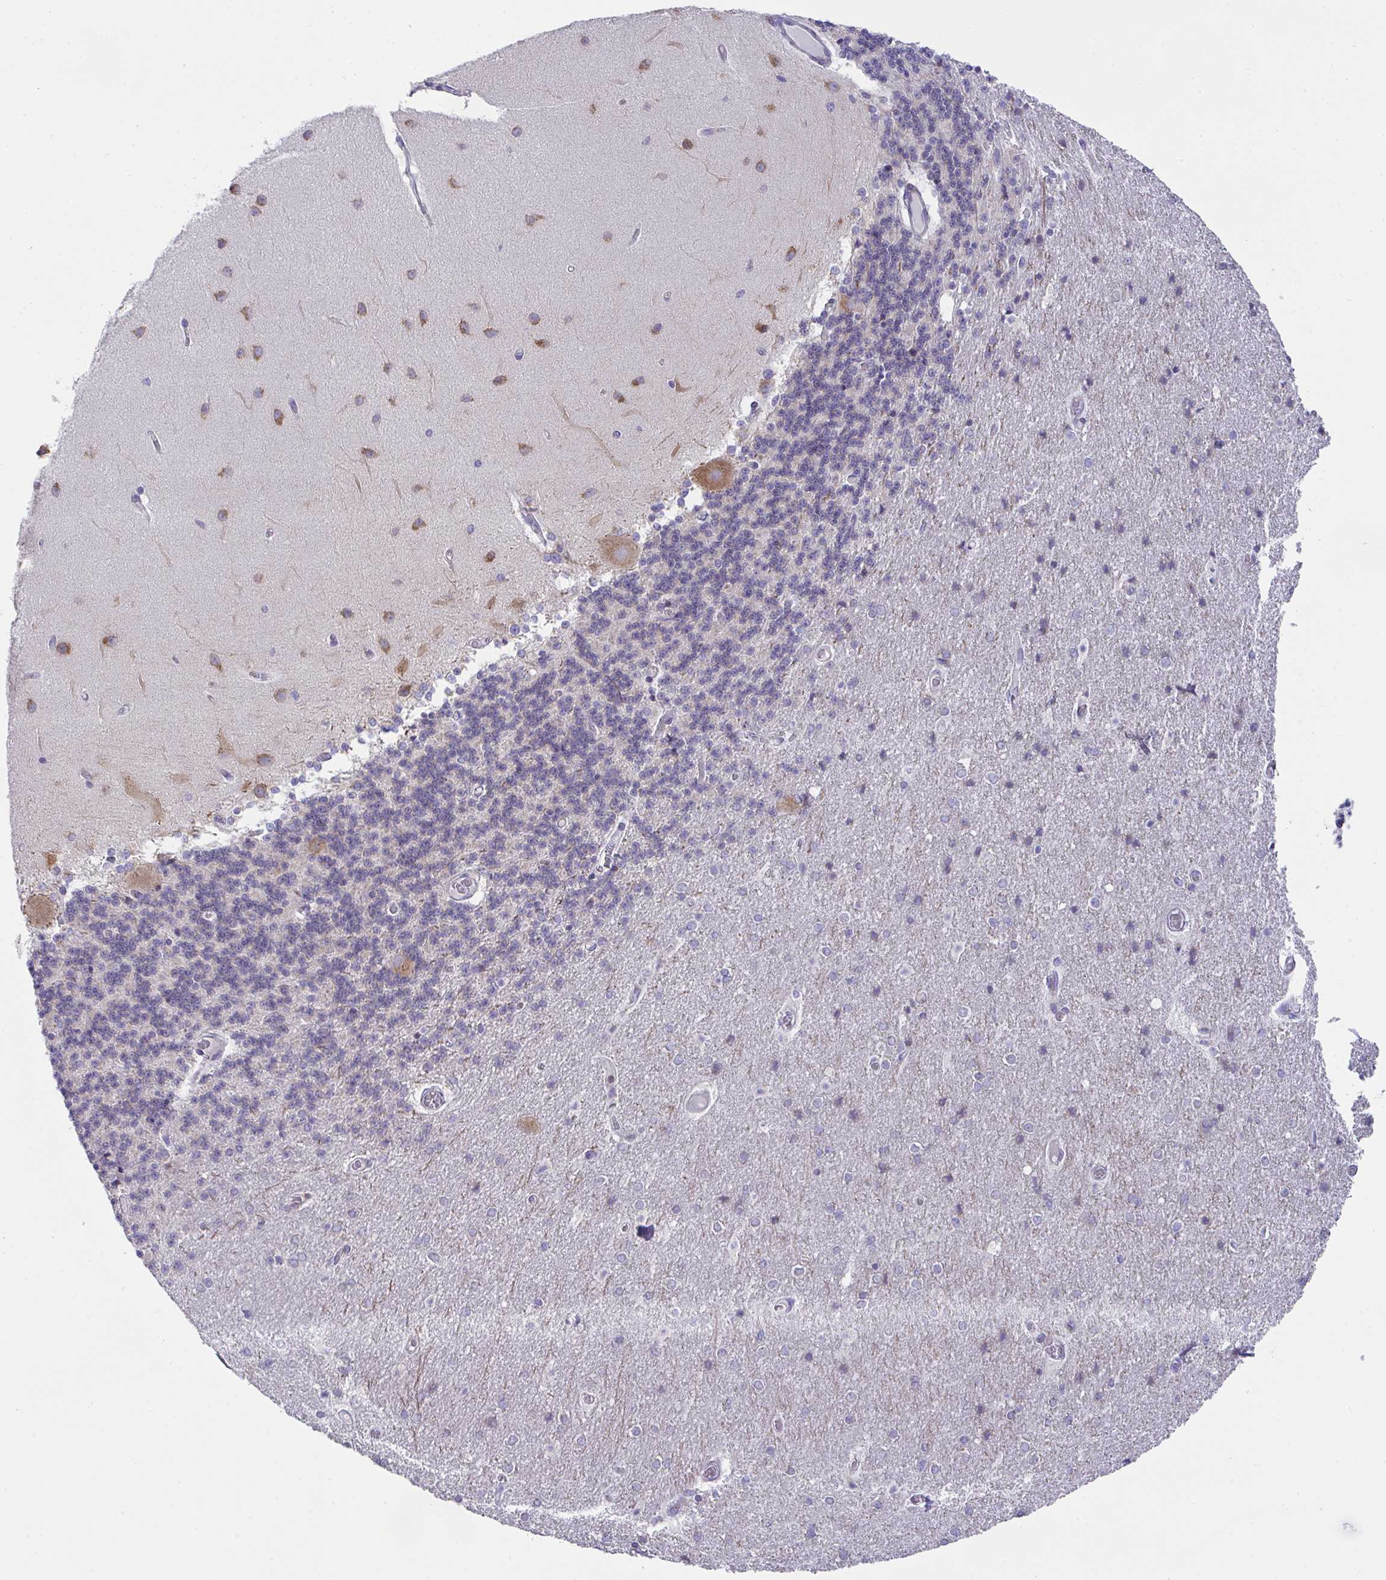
{"staining": {"intensity": "weak", "quantity": "<25%", "location": "cytoplasmic/membranous"}, "tissue": "cerebellum", "cell_type": "Cells in granular layer", "image_type": "normal", "snomed": [{"axis": "morphology", "description": "Normal tissue, NOS"}, {"axis": "topography", "description": "Cerebellum"}], "caption": "Micrograph shows no significant protein staining in cells in granular layer of unremarkable cerebellum.", "gene": "MIA3", "patient": {"sex": "female", "age": 54}}